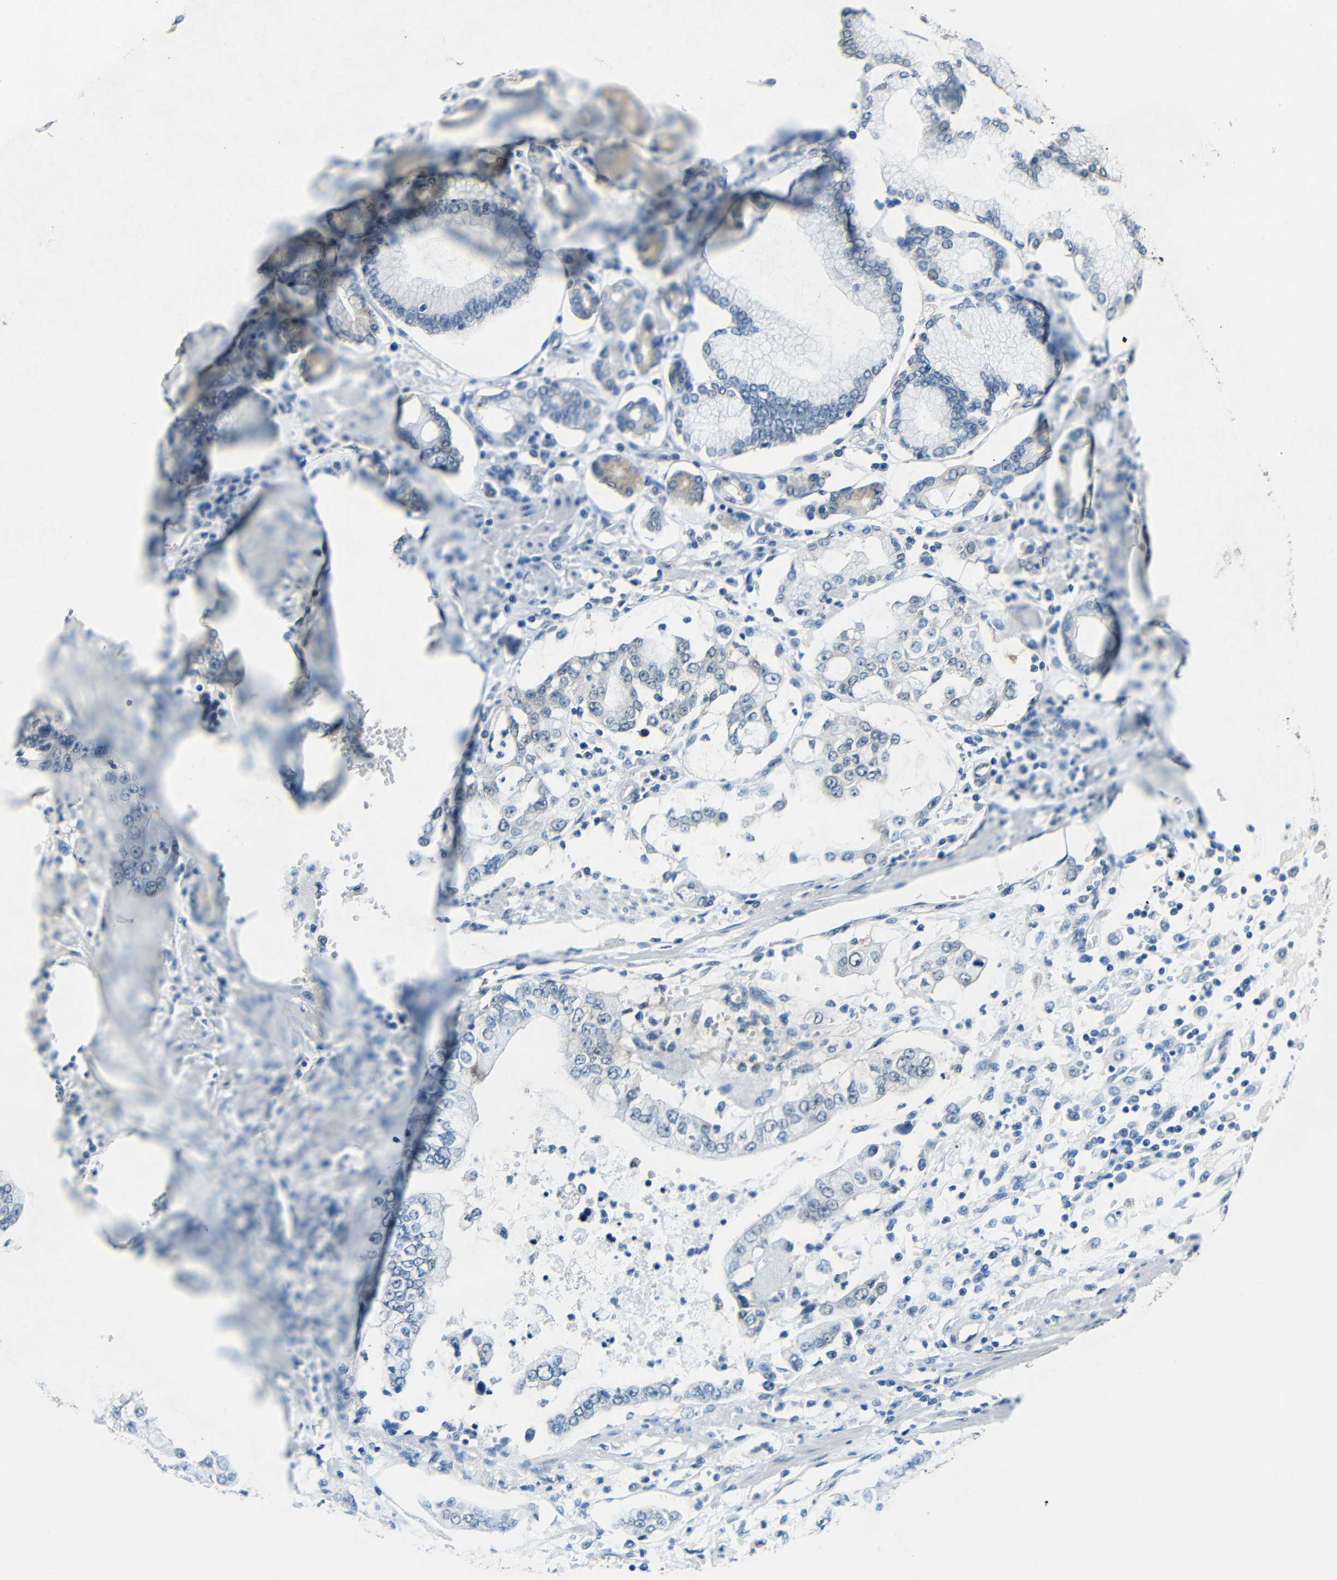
{"staining": {"intensity": "weak", "quantity": "<25%", "location": "cytoplasmic/membranous"}, "tissue": "stomach cancer", "cell_type": "Tumor cells", "image_type": "cancer", "snomed": [{"axis": "morphology", "description": "Adenocarcinoma, NOS"}, {"axis": "topography", "description": "Stomach"}], "caption": "Immunohistochemistry of human stomach cancer shows no staining in tumor cells.", "gene": "ADAP1", "patient": {"sex": "male", "age": 76}}